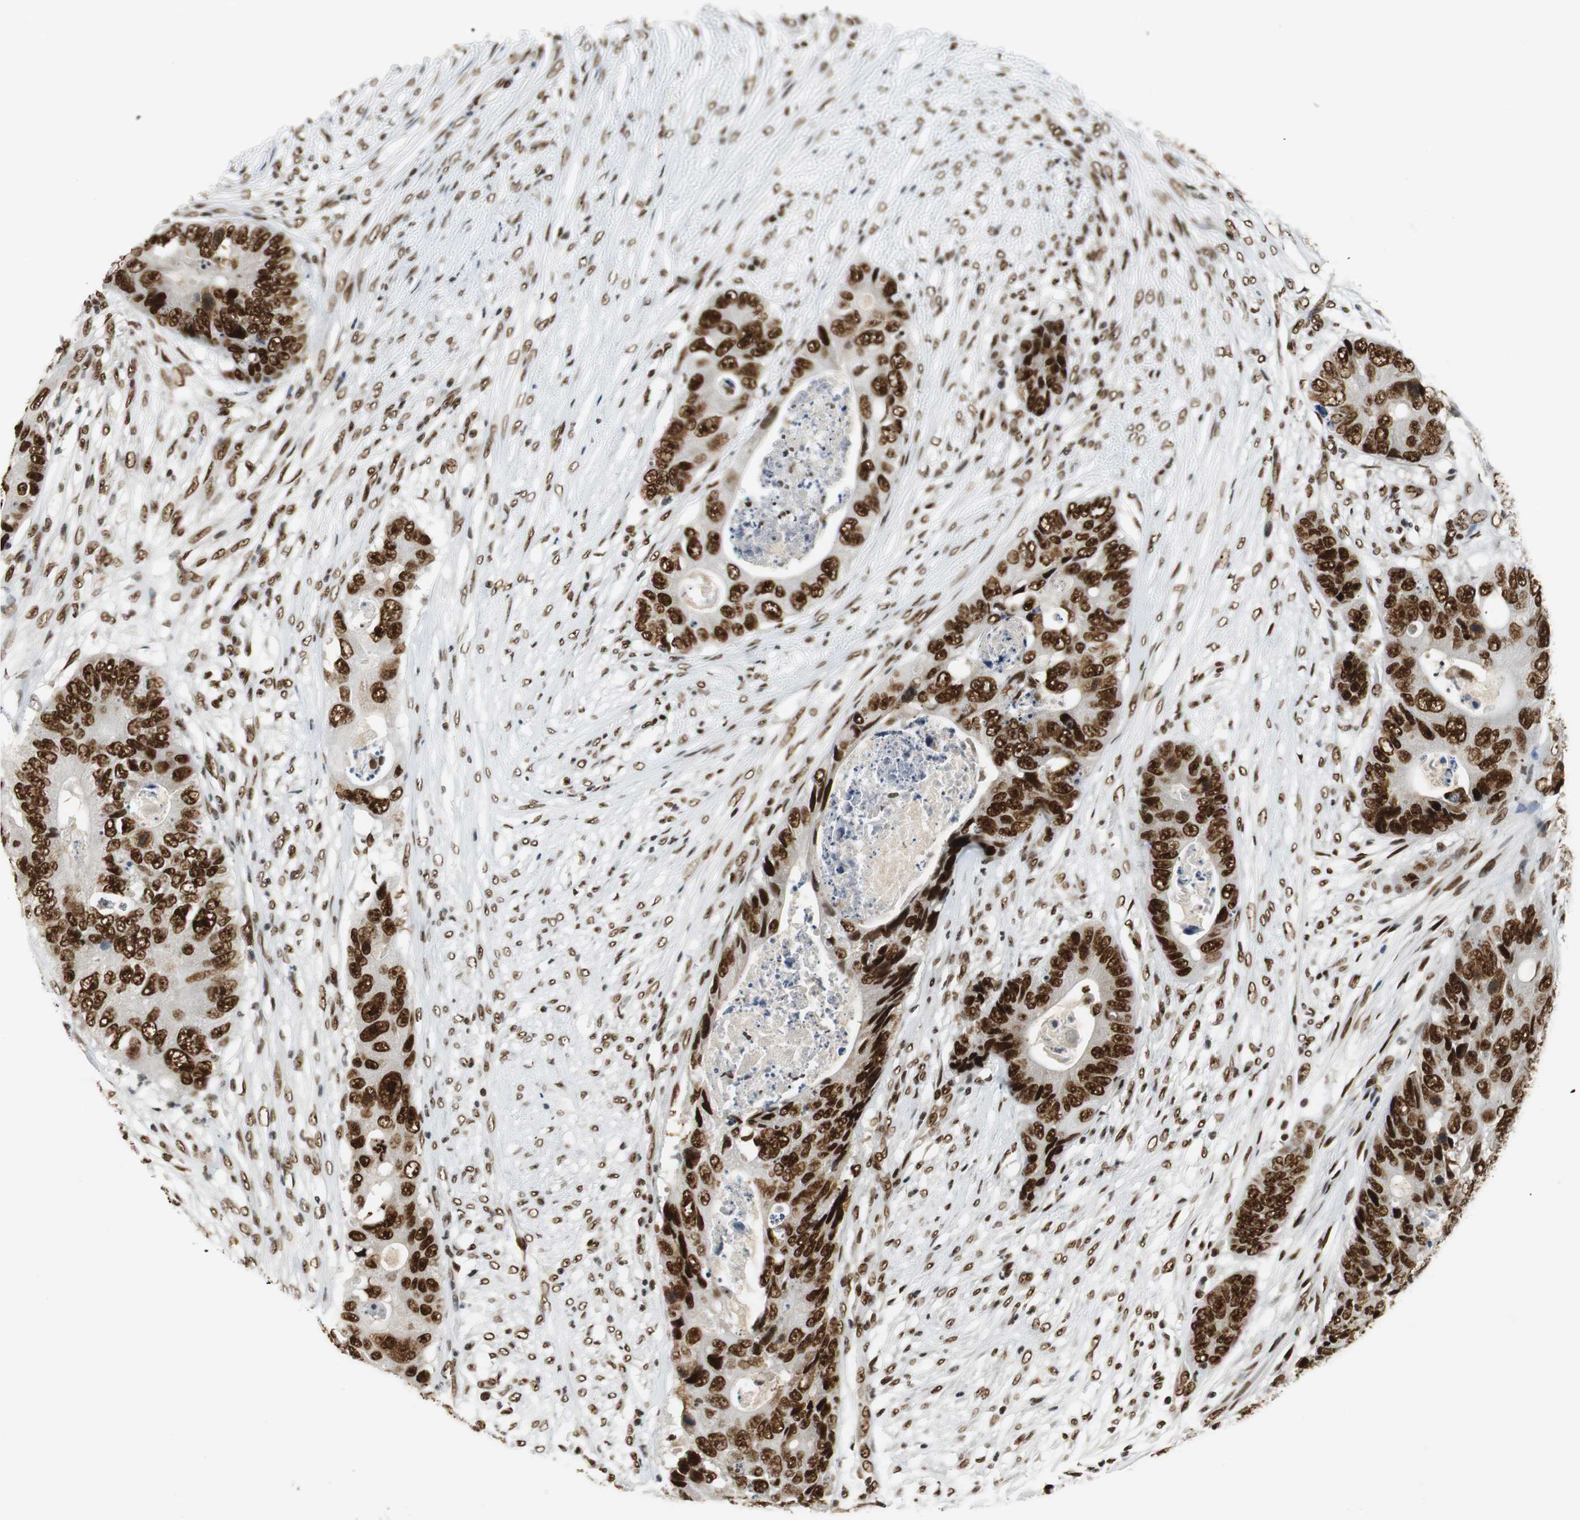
{"staining": {"intensity": "strong", "quantity": ">75%", "location": "nuclear"}, "tissue": "colorectal cancer", "cell_type": "Tumor cells", "image_type": "cancer", "snomed": [{"axis": "morphology", "description": "Adenocarcinoma, NOS"}, {"axis": "topography", "description": "Colon"}], "caption": "Colorectal adenocarcinoma stained with DAB (3,3'-diaminobenzidine) immunohistochemistry shows high levels of strong nuclear expression in about >75% of tumor cells.", "gene": "PRKDC", "patient": {"sex": "male", "age": 71}}